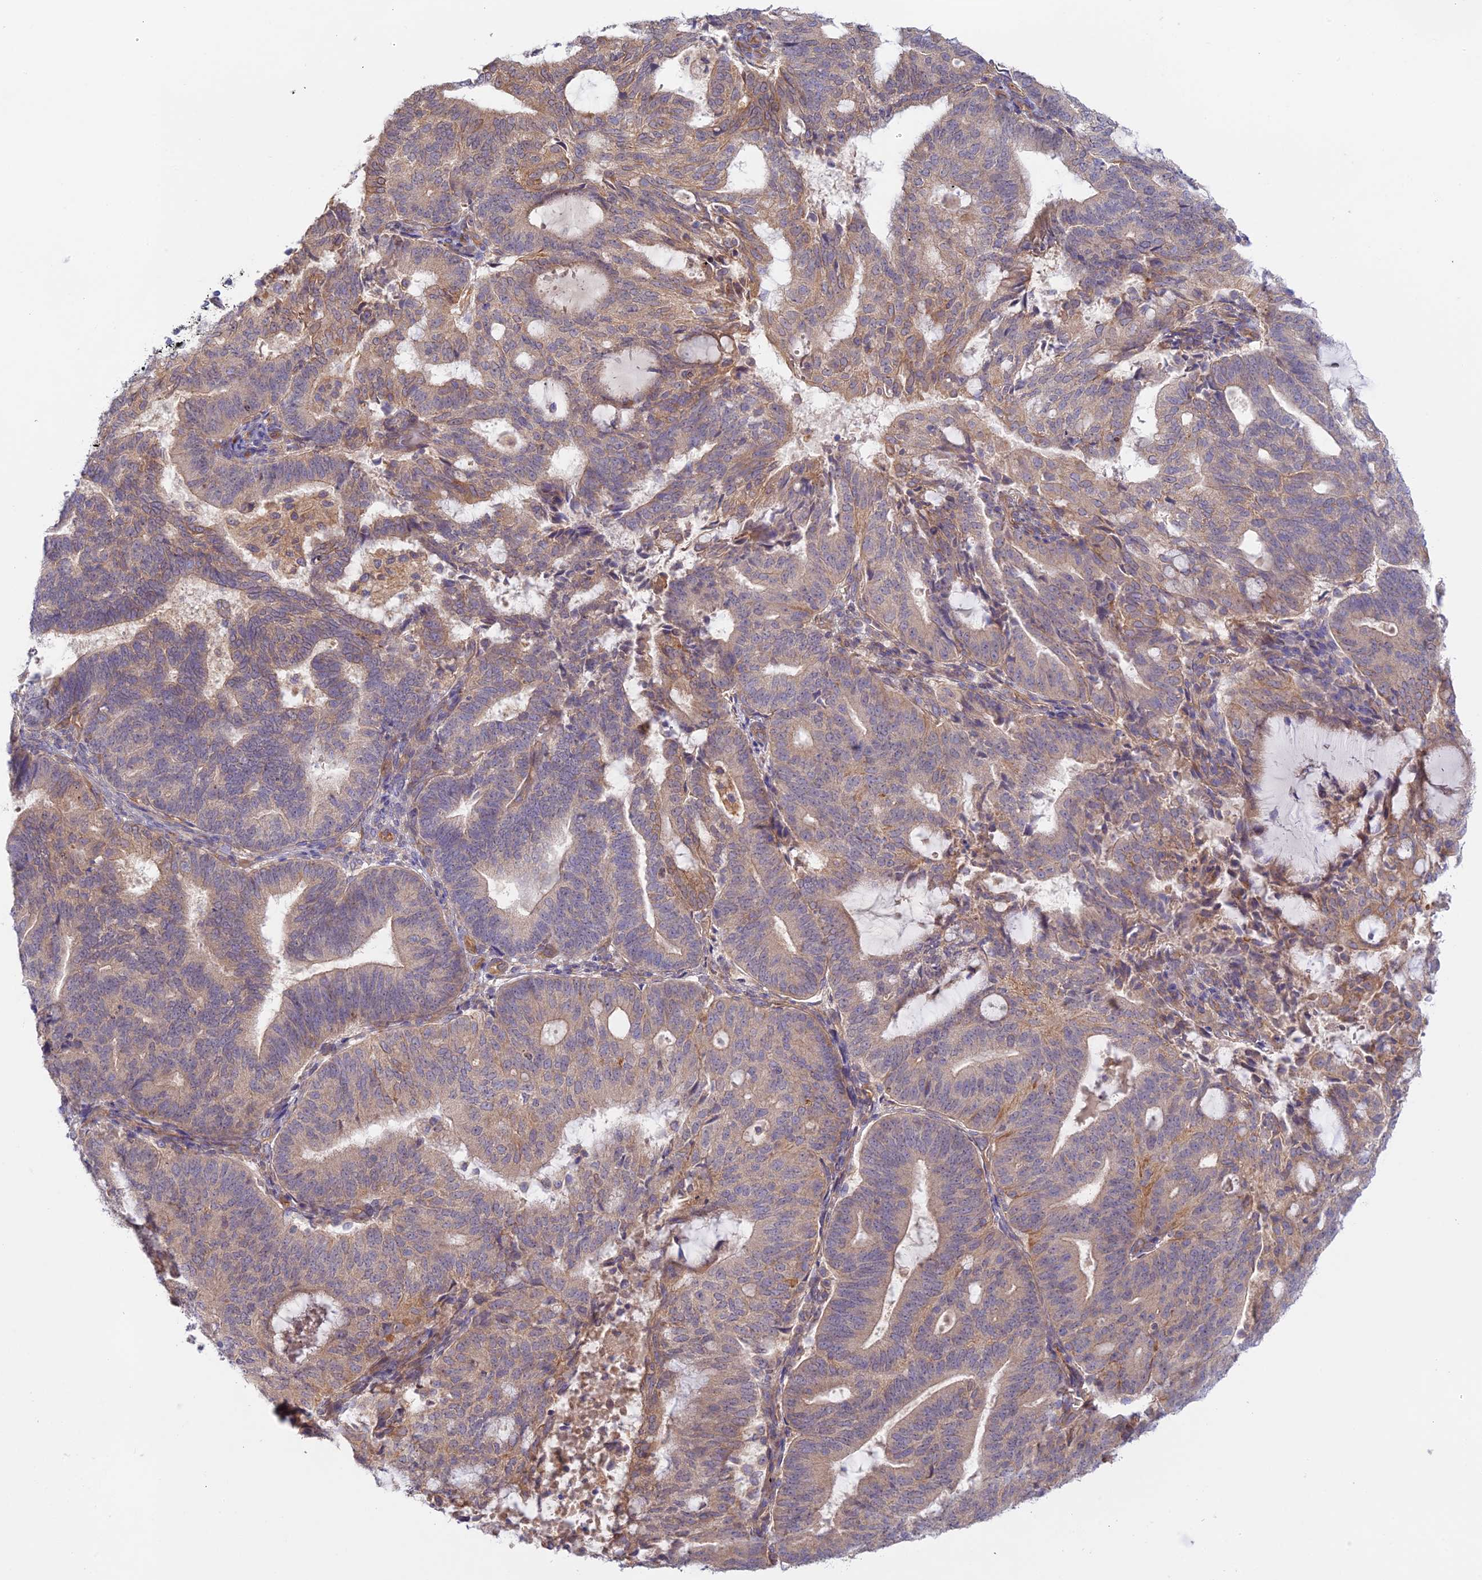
{"staining": {"intensity": "moderate", "quantity": "<25%", "location": "cytoplasmic/membranous"}, "tissue": "endometrial cancer", "cell_type": "Tumor cells", "image_type": "cancer", "snomed": [{"axis": "morphology", "description": "Adenocarcinoma, NOS"}, {"axis": "topography", "description": "Endometrium"}], "caption": "Immunohistochemical staining of endometrial adenocarcinoma shows moderate cytoplasmic/membranous protein positivity in approximately <25% of tumor cells.", "gene": "MYO9A", "patient": {"sex": "female", "age": 70}}